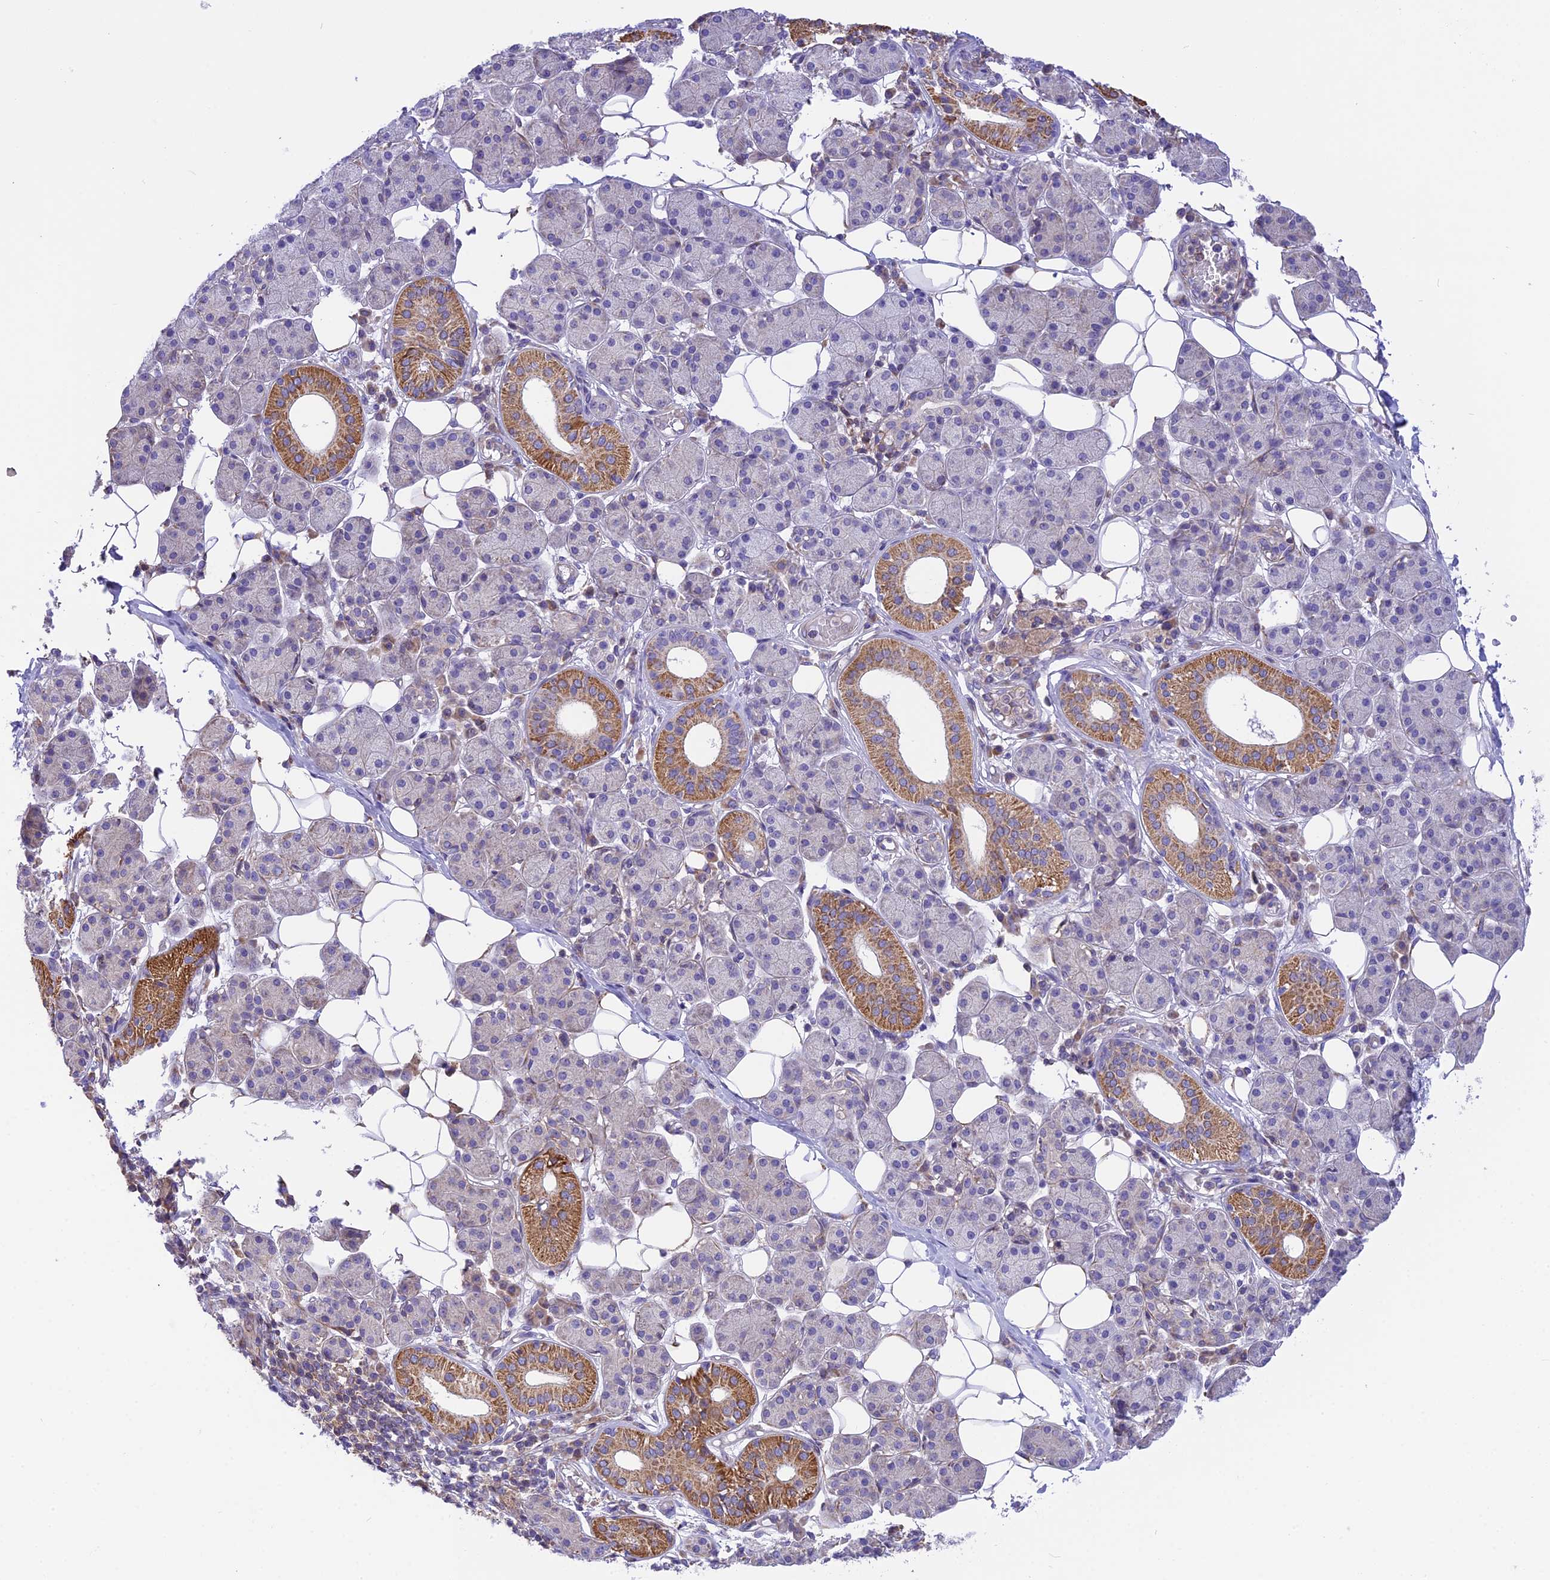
{"staining": {"intensity": "moderate", "quantity": "<25%", "location": "cytoplasmic/membranous"}, "tissue": "salivary gland", "cell_type": "Glandular cells", "image_type": "normal", "snomed": [{"axis": "morphology", "description": "Normal tissue, NOS"}, {"axis": "topography", "description": "Salivary gland"}], "caption": "Benign salivary gland exhibits moderate cytoplasmic/membranous staining in about <25% of glandular cells.", "gene": "CORO7", "patient": {"sex": "female", "age": 33}}